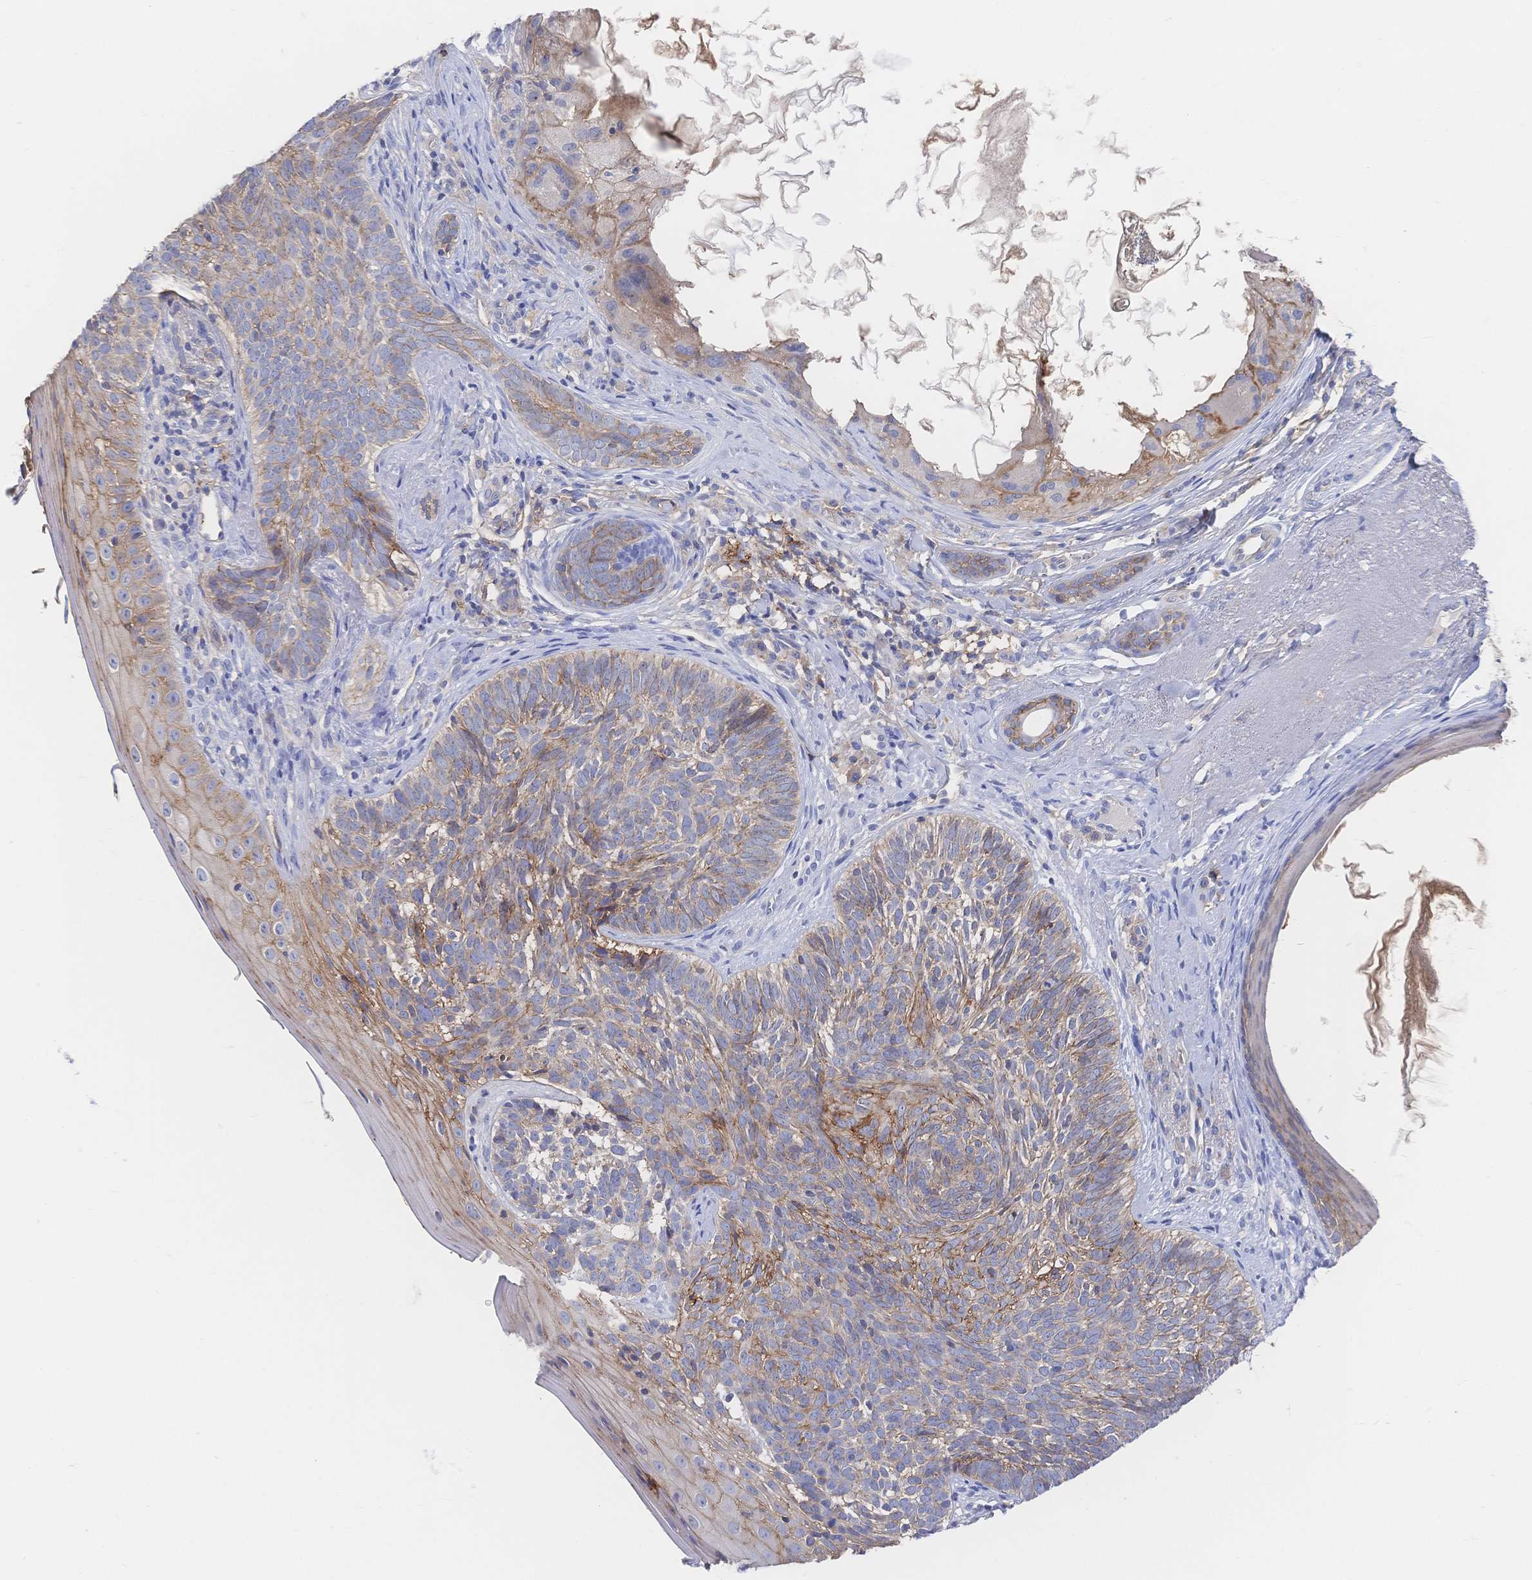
{"staining": {"intensity": "moderate", "quantity": "25%-75%", "location": "cytoplasmic/membranous"}, "tissue": "skin cancer", "cell_type": "Tumor cells", "image_type": "cancer", "snomed": [{"axis": "morphology", "description": "Basal cell carcinoma"}, {"axis": "topography", "description": "Skin"}], "caption": "An IHC micrograph of neoplastic tissue is shown. Protein staining in brown highlights moderate cytoplasmic/membranous positivity in skin cancer within tumor cells.", "gene": "F11R", "patient": {"sex": "female", "age": 74}}